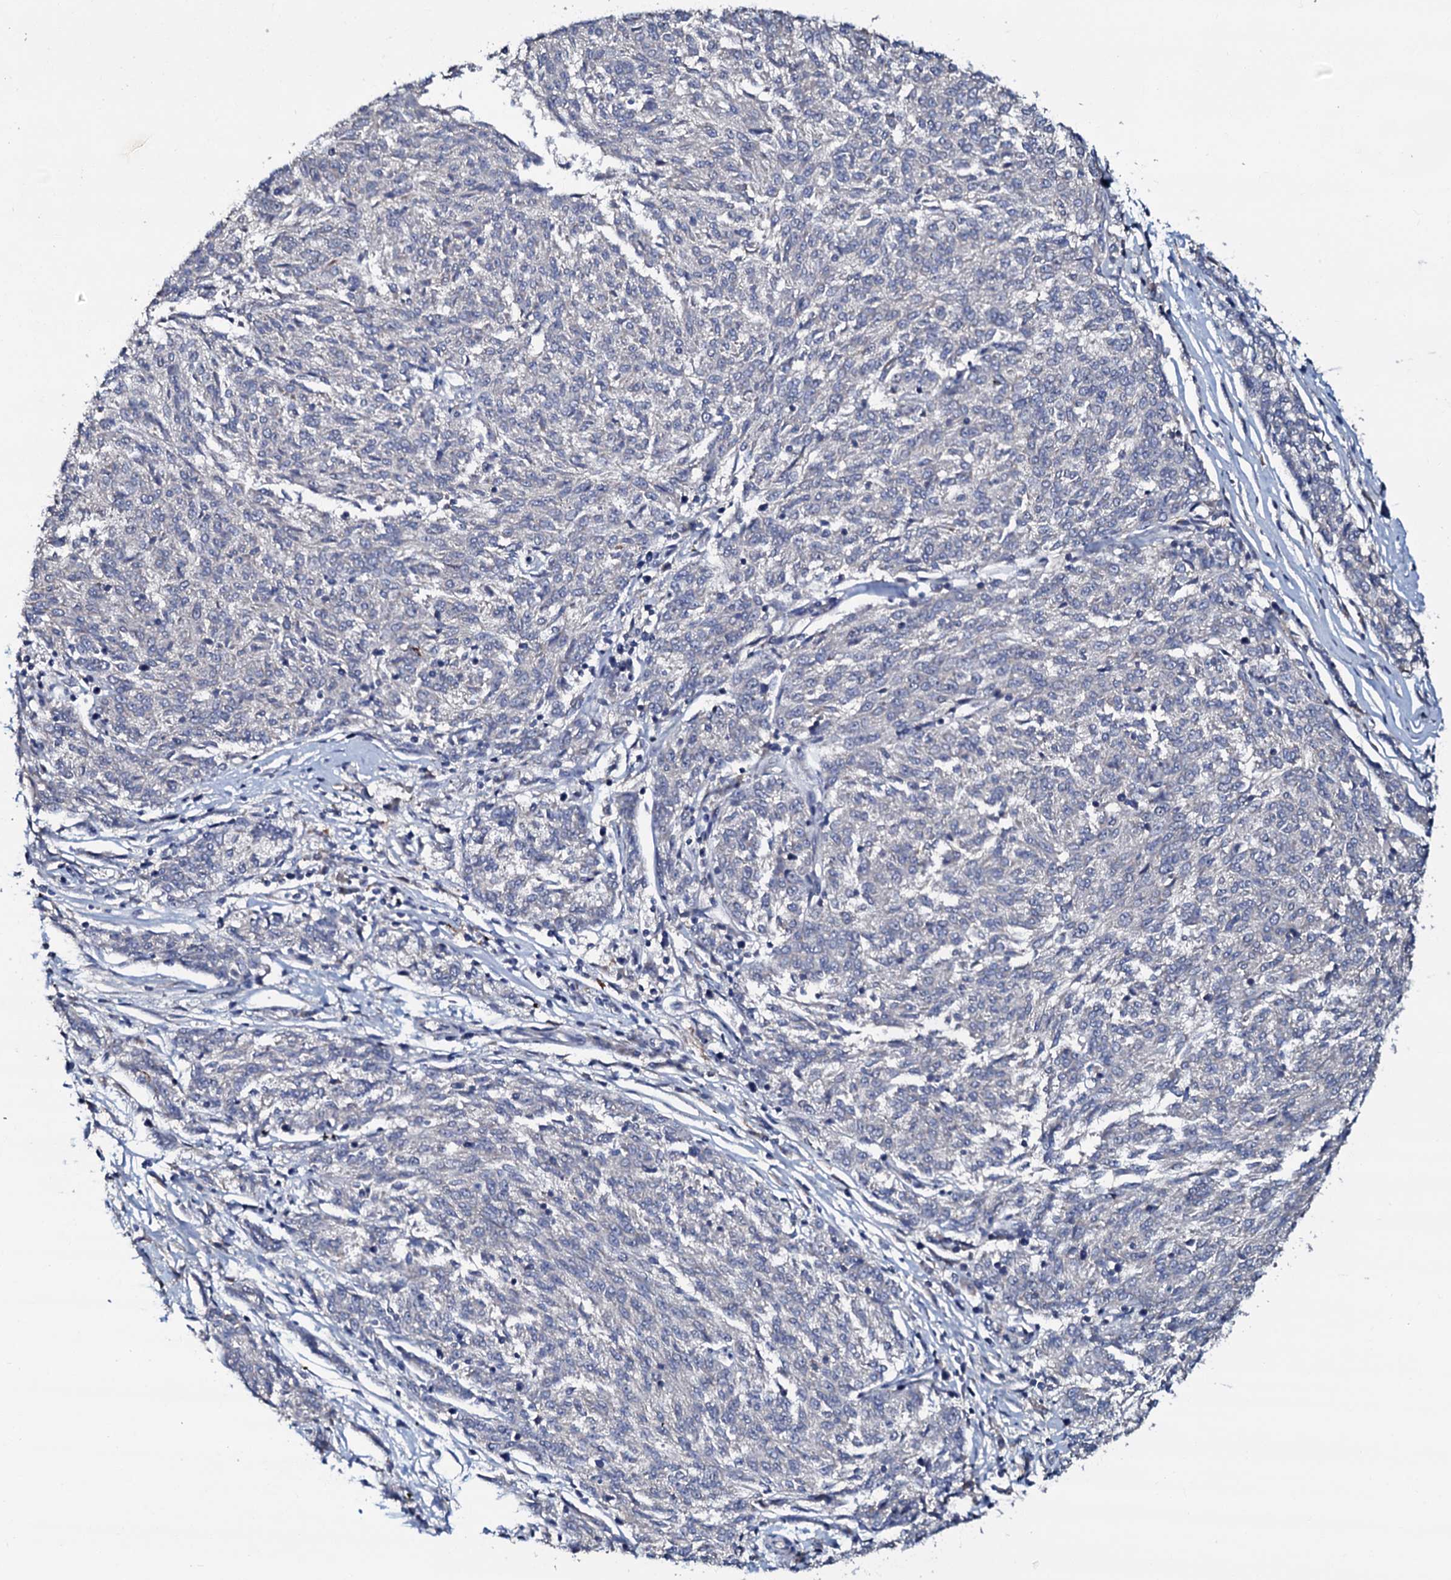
{"staining": {"intensity": "negative", "quantity": "none", "location": "none"}, "tissue": "melanoma", "cell_type": "Tumor cells", "image_type": "cancer", "snomed": [{"axis": "morphology", "description": "Malignant melanoma, NOS"}, {"axis": "topography", "description": "Skin"}], "caption": "DAB (3,3'-diaminobenzidine) immunohistochemical staining of malignant melanoma shows no significant expression in tumor cells.", "gene": "CPNE2", "patient": {"sex": "female", "age": 72}}